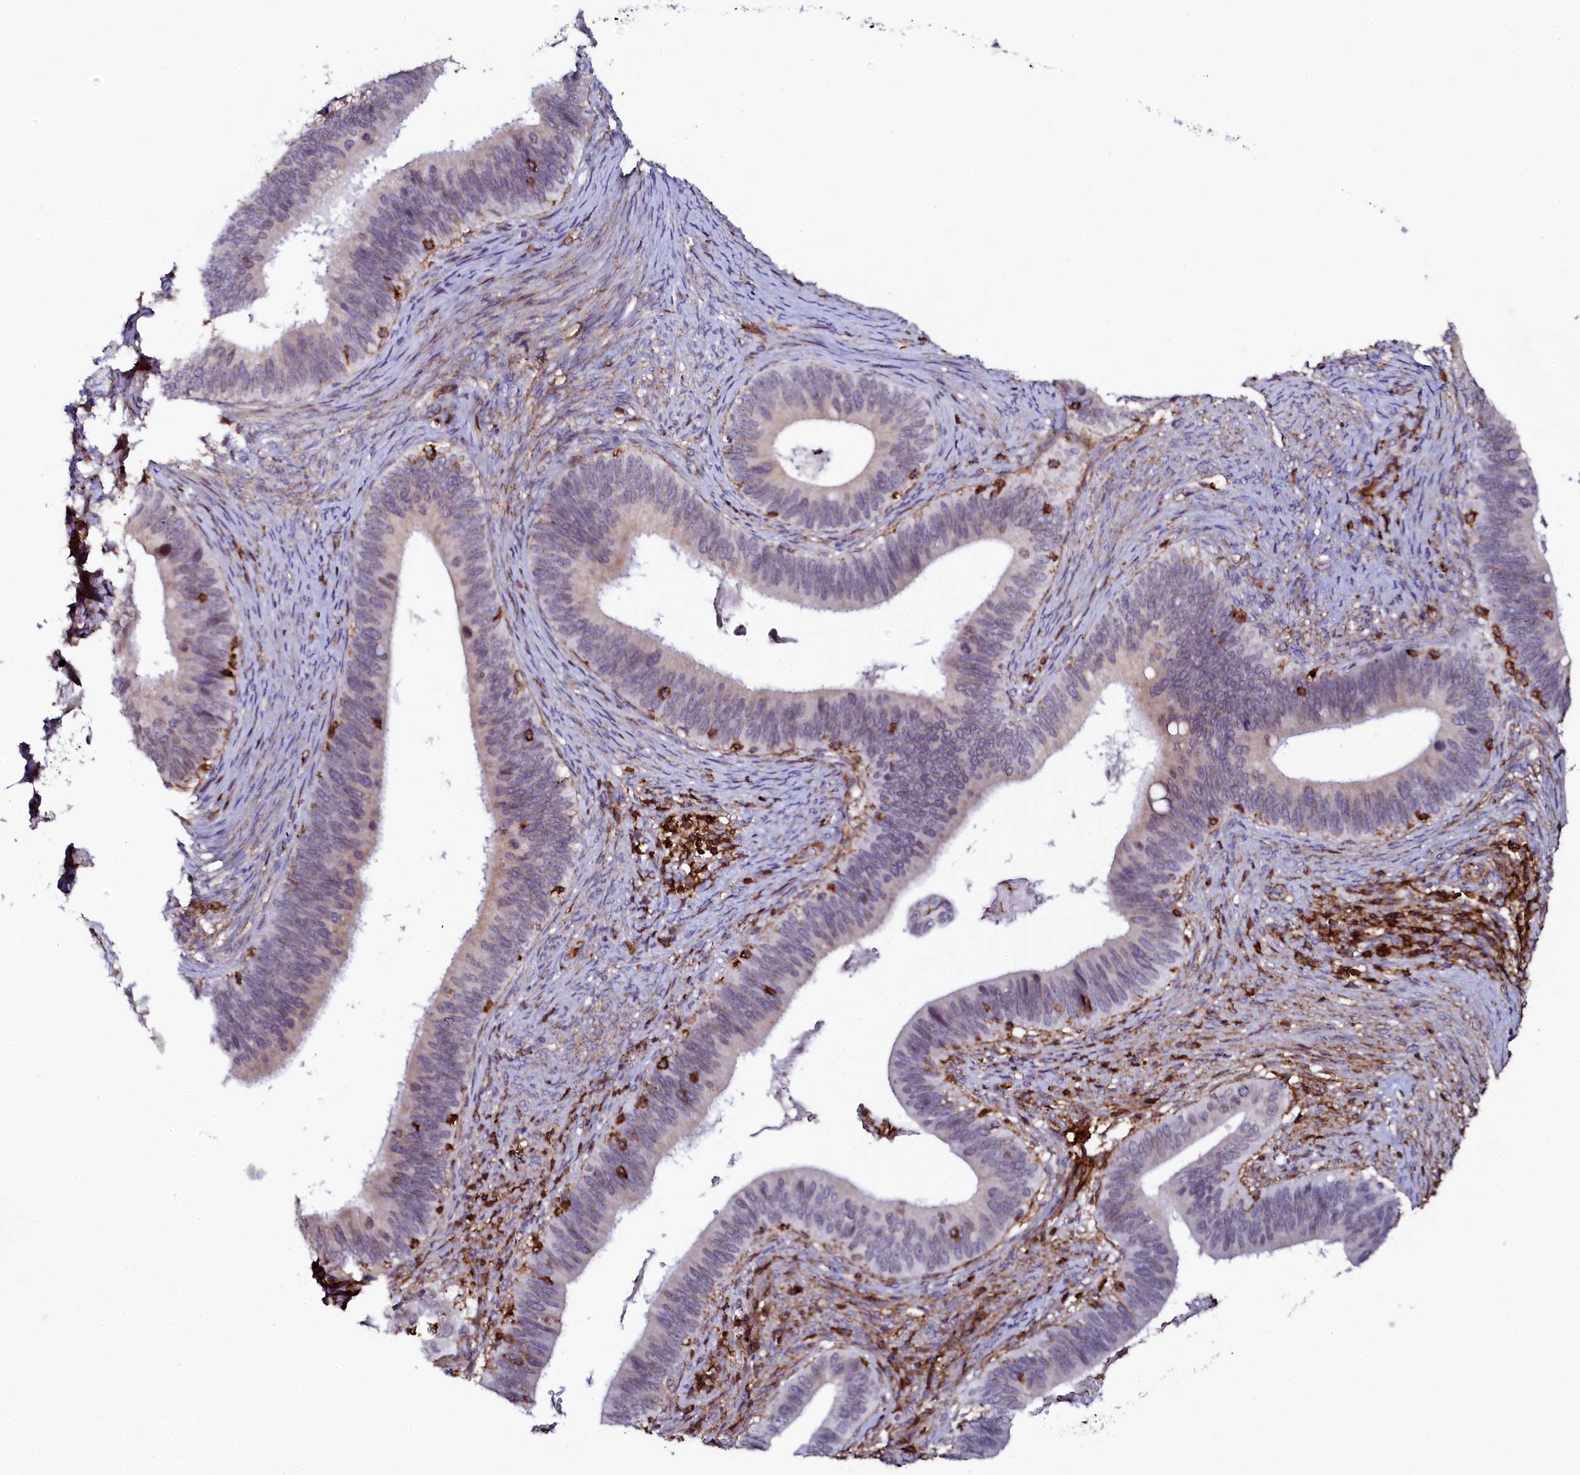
{"staining": {"intensity": "negative", "quantity": "none", "location": "none"}, "tissue": "cervical cancer", "cell_type": "Tumor cells", "image_type": "cancer", "snomed": [{"axis": "morphology", "description": "Adenocarcinoma, NOS"}, {"axis": "topography", "description": "Cervix"}], "caption": "Tumor cells show no significant protein positivity in cervical cancer (adenocarcinoma). (Stains: DAB (3,3'-diaminobenzidine) immunohistochemistry with hematoxylin counter stain, Microscopy: brightfield microscopy at high magnification).", "gene": "AAAS", "patient": {"sex": "female", "age": 42}}